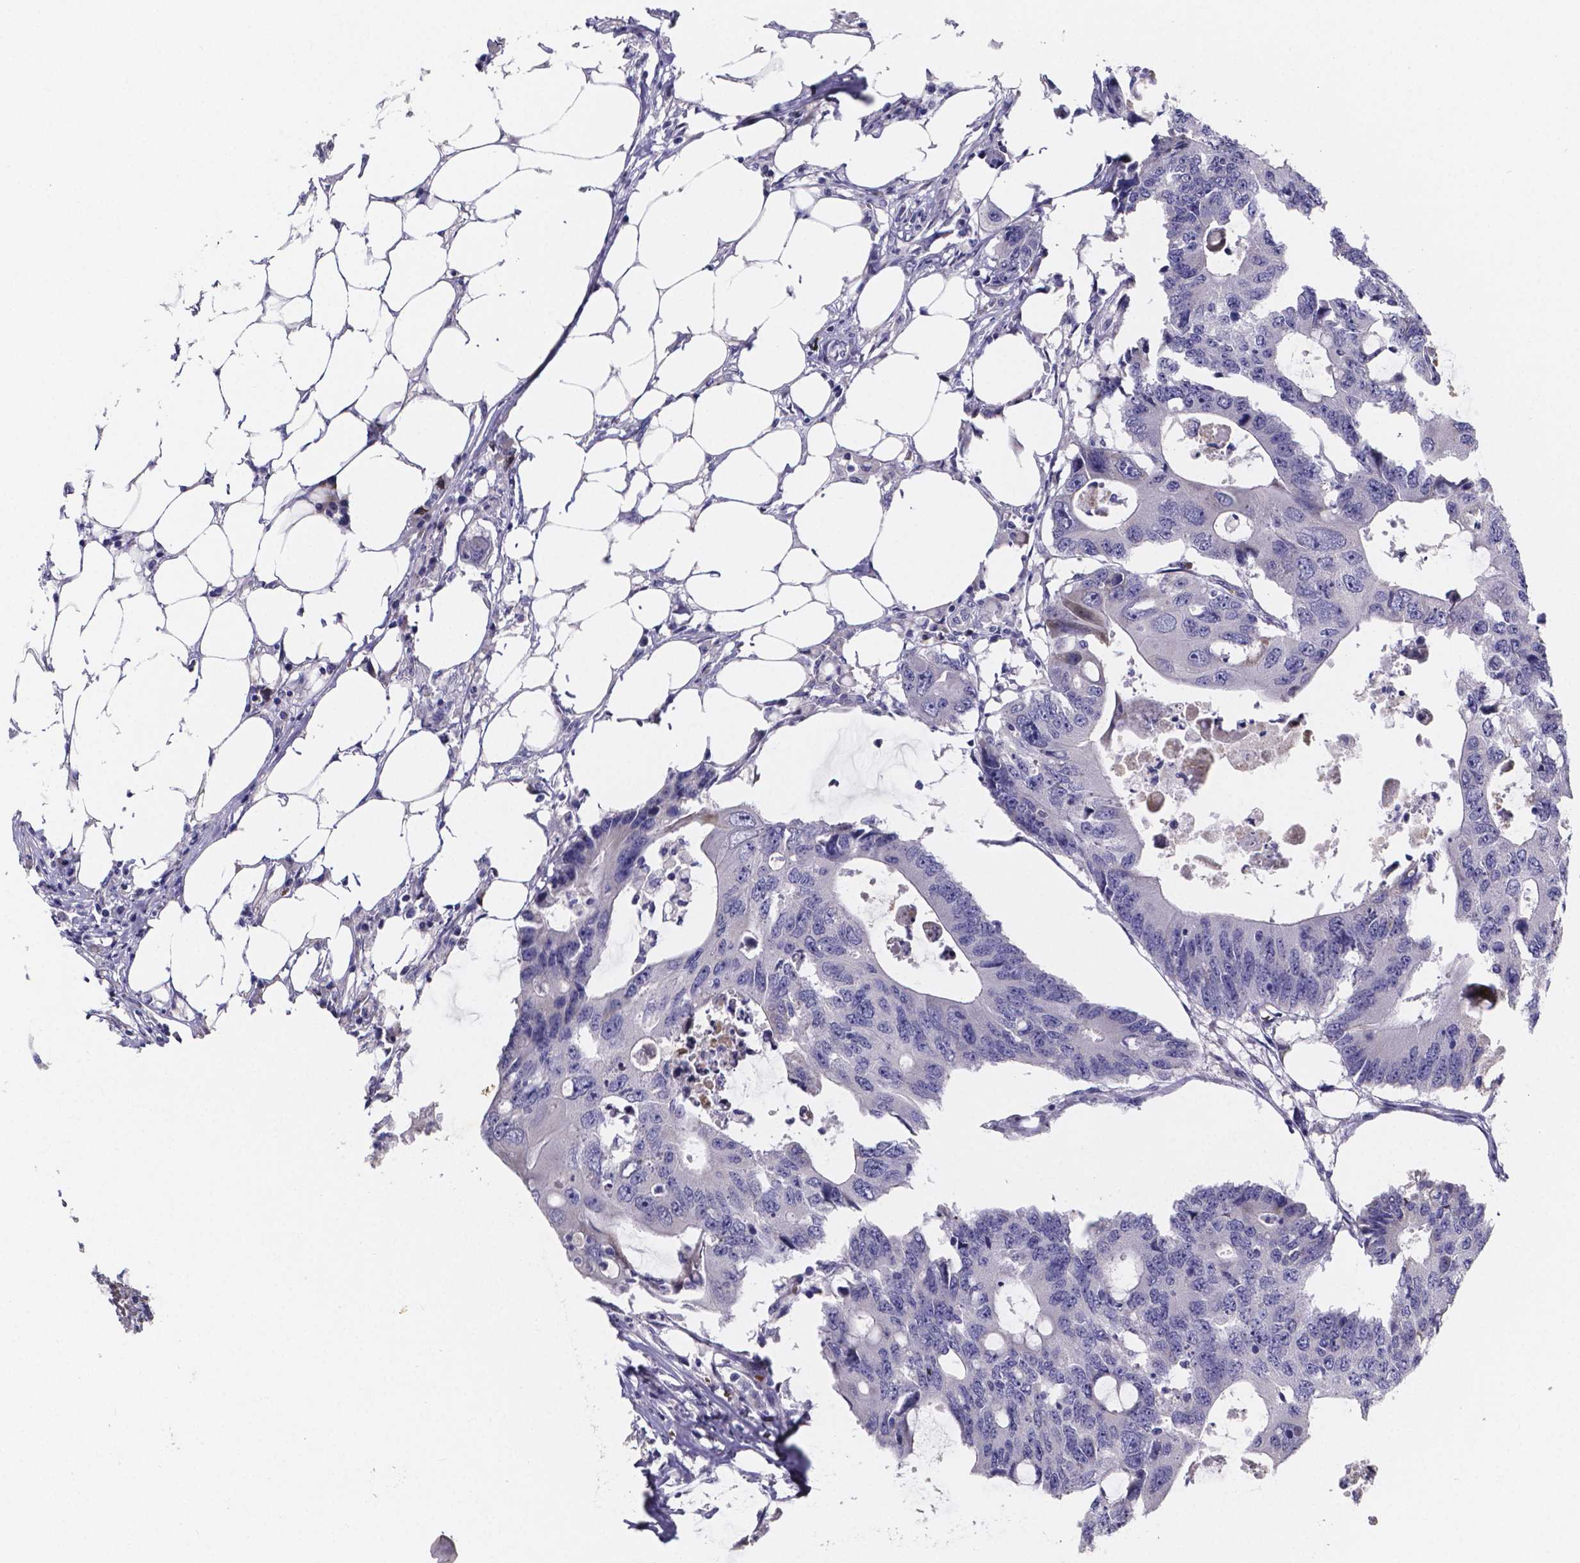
{"staining": {"intensity": "negative", "quantity": "none", "location": "none"}, "tissue": "colorectal cancer", "cell_type": "Tumor cells", "image_type": "cancer", "snomed": [{"axis": "morphology", "description": "Adenocarcinoma, NOS"}, {"axis": "topography", "description": "Colon"}], "caption": "This micrograph is of colorectal cancer stained with IHC to label a protein in brown with the nuclei are counter-stained blue. There is no staining in tumor cells. The staining is performed using DAB brown chromogen with nuclei counter-stained in using hematoxylin.", "gene": "GABRA3", "patient": {"sex": "male", "age": 71}}